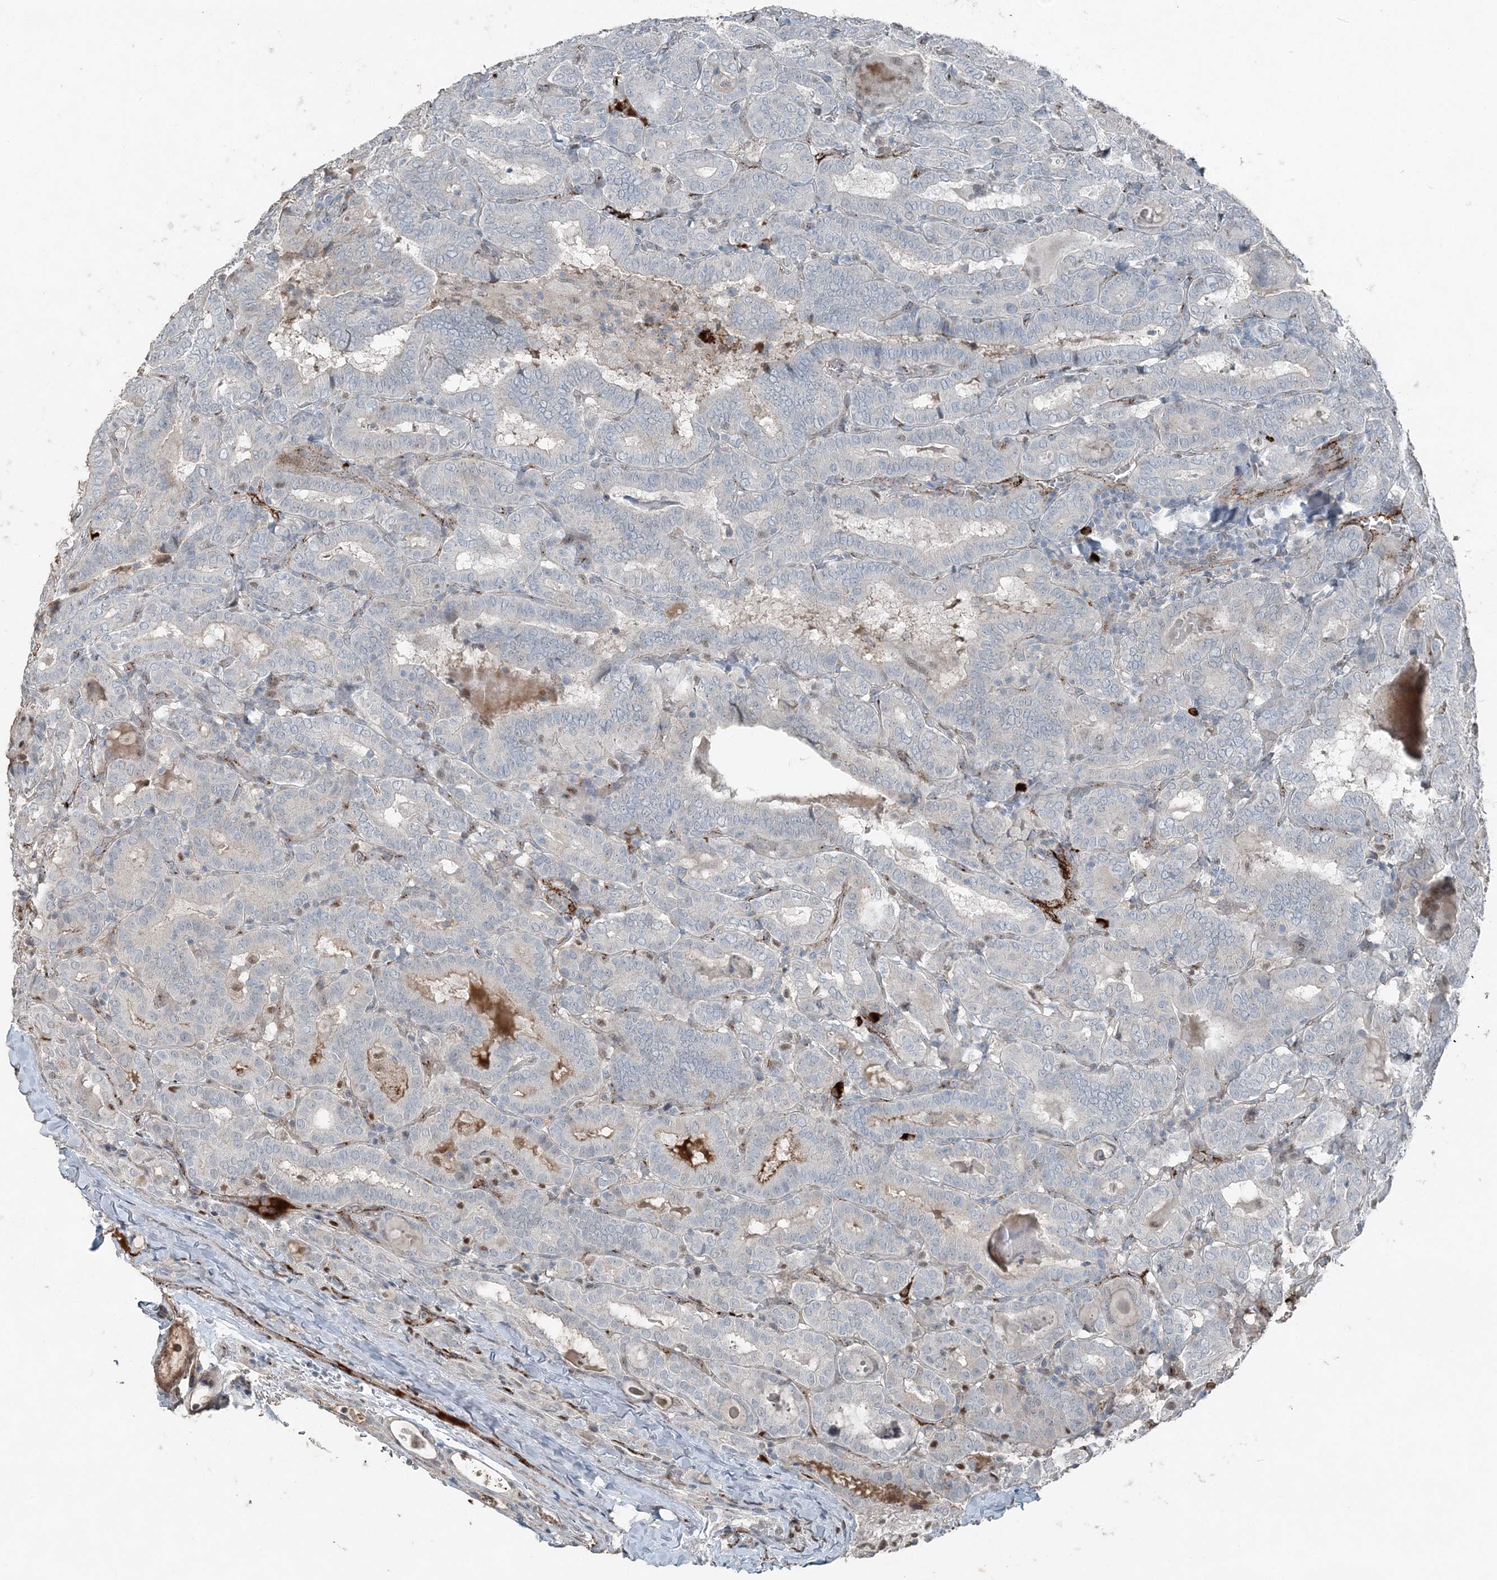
{"staining": {"intensity": "negative", "quantity": "none", "location": "none"}, "tissue": "thyroid cancer", "cell_type": "Tumor cells", "image_type": "cancer", "snomed": [{"axis": "morphology", "description": "Papillary adenocarcinoma, NOS"}, {"axis": "topography", "description": "Thyroid gland"}], "caption": "Tumor cells are negative for brown protein staining in papillary adenocarcinoma (thyroid). (DAB (3,3'-diaminobenzidine) immunohistochemistry with hematoxylin counter stain).", "gene": "ELOVL7", "patient": {"sex": "female", "age": 72}}